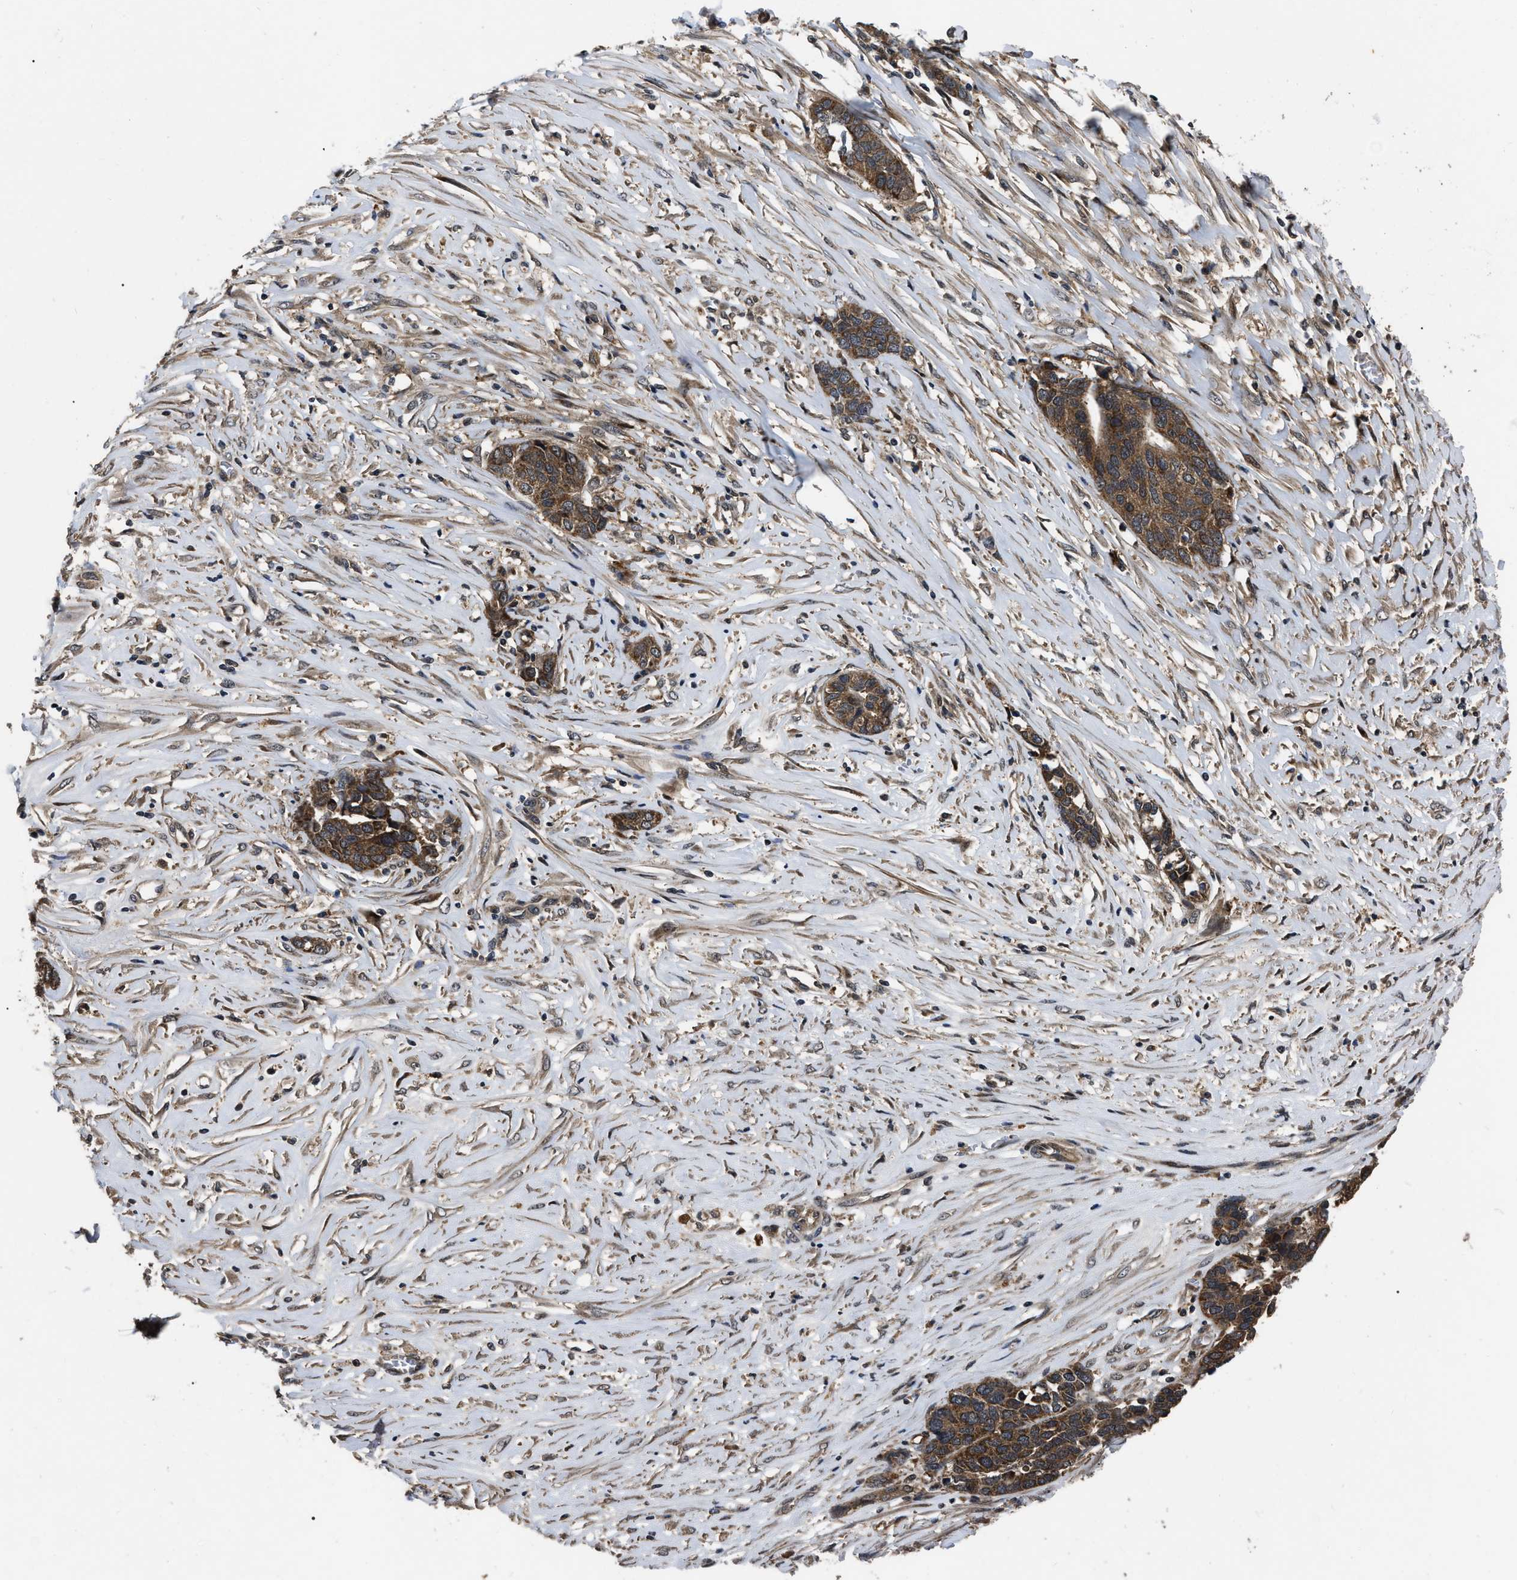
{"staining": {"intensity": "moderate", "quantity": ">75%", "location": "cytoplasmic/membranous"}, "tissue": "ovarian cancer", "cell_type": "Tumor cells", "image_type": "cancer", "snomed": [{"axis": "morphology", "description": "Cystadenocarcinoma, serous, NOS"}, {"axis": "topography", "description": "Ovary"}], "caption": "Human ovarian serous cystadenocarcinoma stained with a brown dye exhibits moderate cytoplasmic/membranous positive positivity in about >75% of tumor cells.", "gene": "PPWD1", "patient": {"sex": "female", "age": 44}}